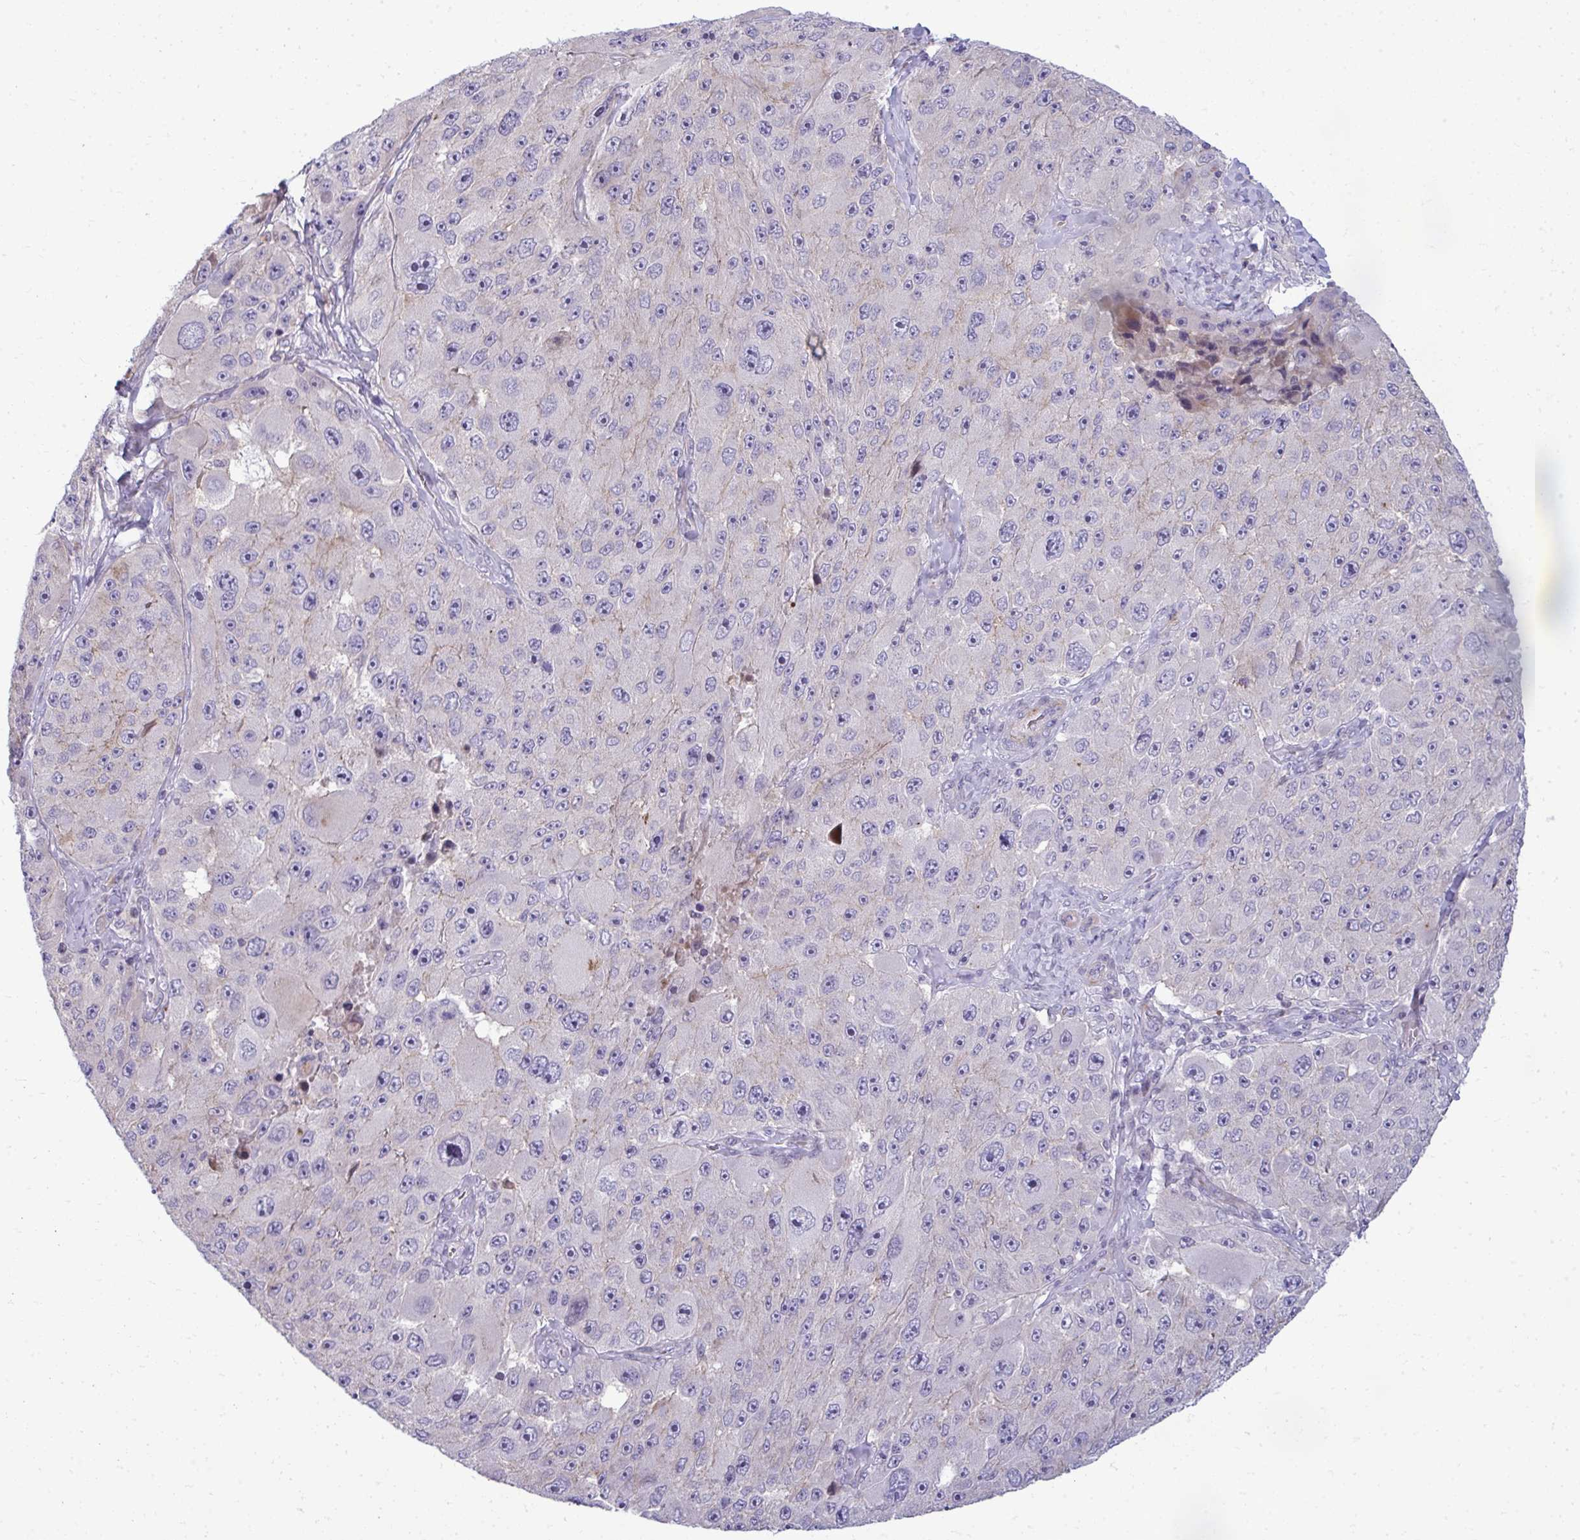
{"staining": {"intensity": "negative", "quantity": "none", "location": "none"}, "tissue": "melanoma", "cell_type": "Tumor cells", "image_type": "cancer", "snomed": [{"axis": "morphology", "description": "Malignant melanoma, Metastatic site"}, {"axis": "topography", "description": "Lymph node"}], "caption": "DAB immunohistochemical staining of melanoma exhibits no significant expression in tumor cells.", "gene": "SLC14A1", "patient": {"sex": "male", "age": 62}}